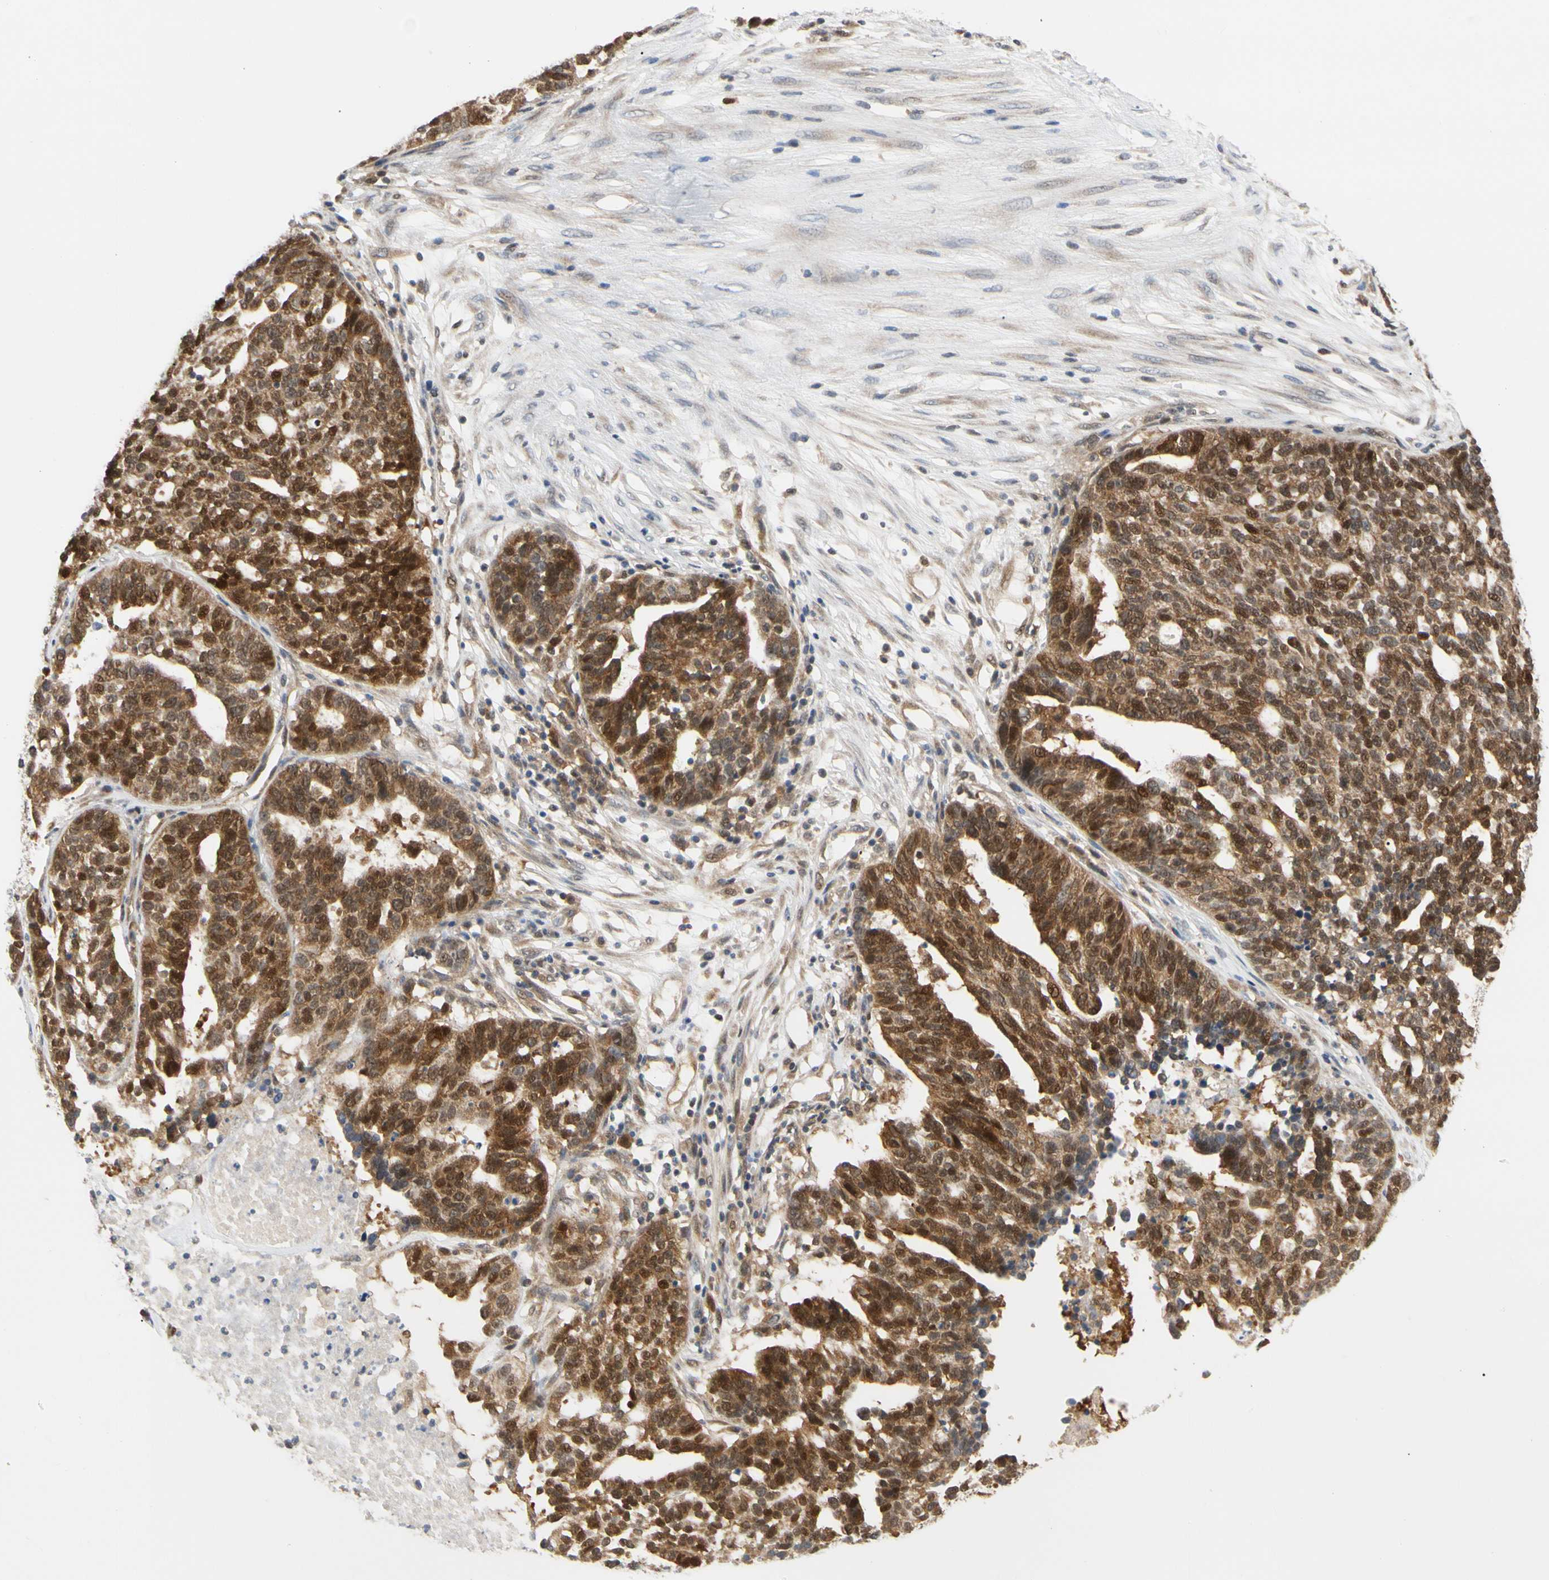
{"staining": {"intensity": "strong", "quantity": ">75%", "location": "cytoplasmic/membranous,nuclear"}, "tissue": "ovarian cancer", "cell_type": "Tumor cells", "image_type": "cancer", "snomed": [{"axis": "morphology", "description": "Cystadenocarcinoma, serous, NOS"}, {"axis": "topography", "description": "Ovary"}], "caption": "A high-resolution image shows IHC staining of ovarian cancer, which reveals strong cytoplasmic/membranous and nuclear positivity in approximately >75% of tumor cells. (DAB (3,3'-diaminobenzidine) IHC with brightfield microscopy, high magnification).", "gene": "CDK5", "patient": {"sex": "female", "age": 59}}